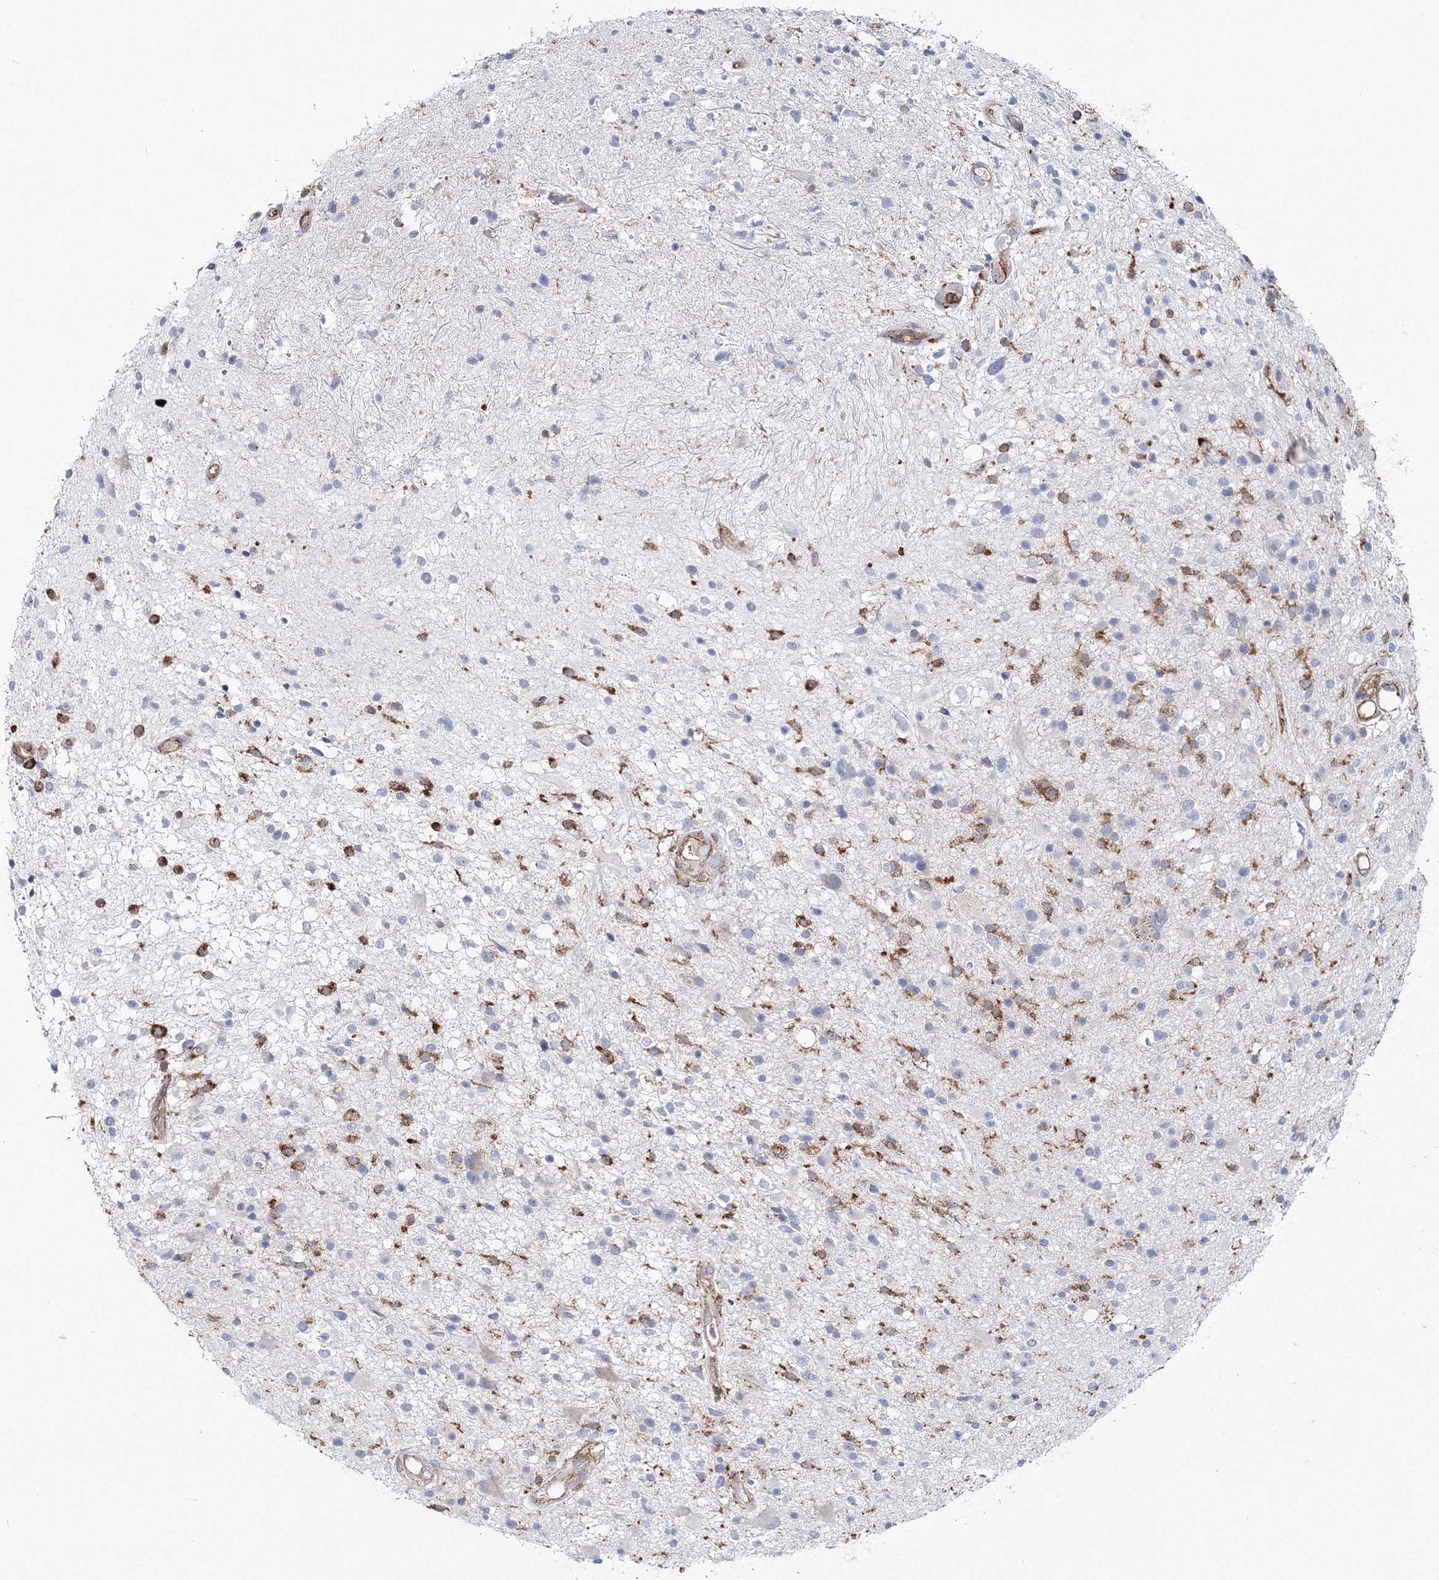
{"staining": {"intensity": "moderate", "quantity": "<25%", "location": "cytoplasmic/membranous"}, "tissue": "glioma", "cell_type": "Tumor cells", "image_type": "cancer", "snomed": [{"axis": "morphology", "description": "Glioma, malignant, High grade"}, {"axis": "topography", "description": "Brain"}], "caption": "High-grade glioma (malignant) was stained to show a protein in brown. There is low levels of moderate cytoplasmic/membranous expression in approximately <25% of tumor cells.", "gene": "GGA2", "patient": {"sex": "male", "age": 33}}